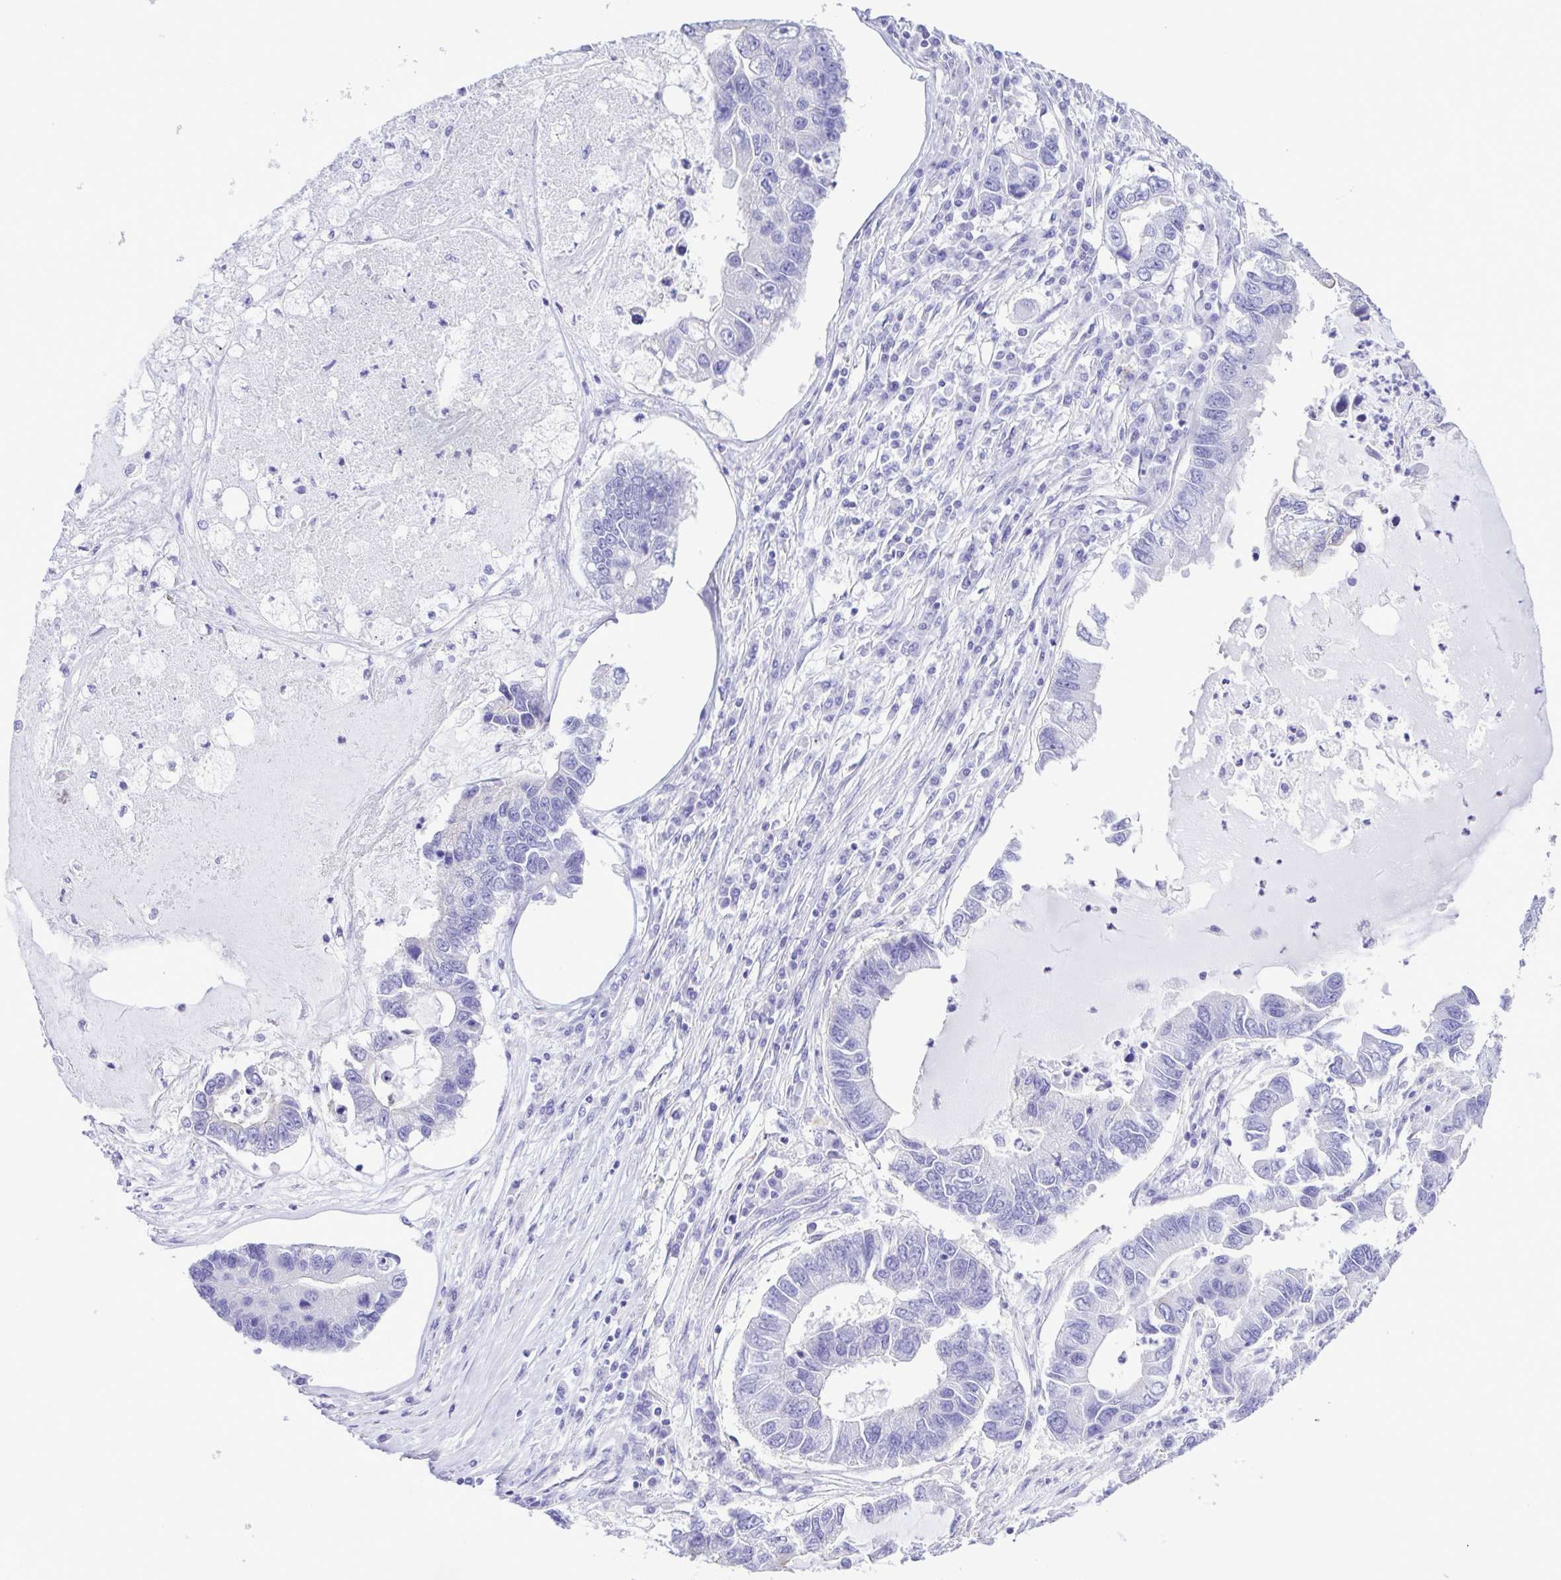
{"staining": {"intensity": "negative", "quantity": "none", "location": "none"}, "tissue": "lung cancer", "cell_type": "Tumor cells", "image_type": "cancer", "snomed": [{"axis": "morphology", "description": "Adenocarcinoma, NOS"}, {"axis": "topography", "description": "Bronchus"}, {"axis": "topography", "description": "Lung"}], "caption": "Micrograph shows no significant protein staining in tumor cells of lung adenocarcinoma.", "gene": "CYP11A1", "patient": {"sex": "female", "age": 51}}